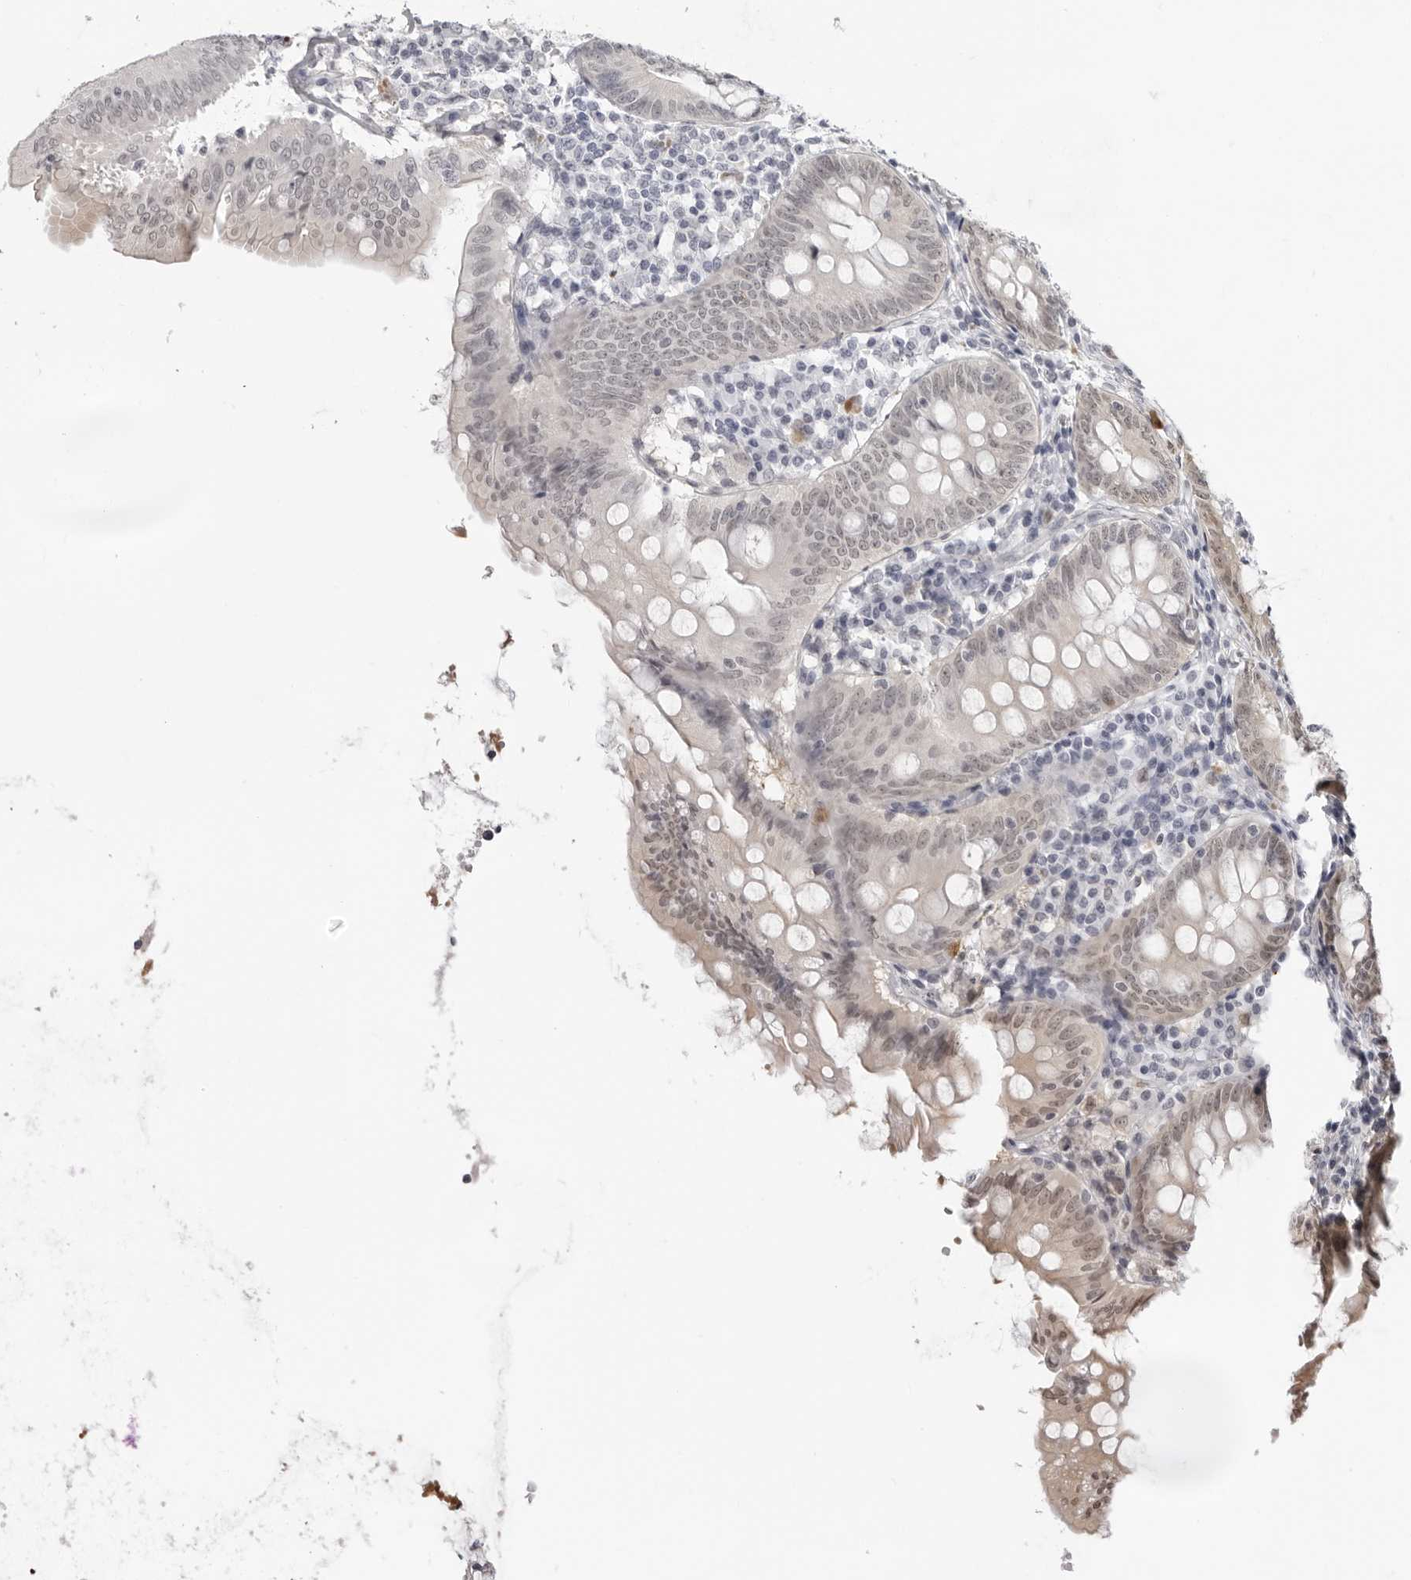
{"staining": {"intensity": "weak", "quantity": "25%-75%", "location": "nuclear"}, "tissue": "appendix", "cell_type": "Glandular cells", "image_type": "normal", "snomed": [{"axis": "morphology", "description": "Normal tissue, NOS"}, {"axis": "topography", "description": "Appendix"}], "caption": "Protein expression by immunohistochemistry (IHC) exhibits weak nuclear staining in approximately 25%-75% of glandular cells in unremarkable appendix. (Stains: DAB (3,3'-diaminobenzidine) in brown, nuclei in blue, Microscopy: brightfield microscopy at high magnification).", "gene": "SRGAP2", "patient": {"sex": "female", "age": 54}}